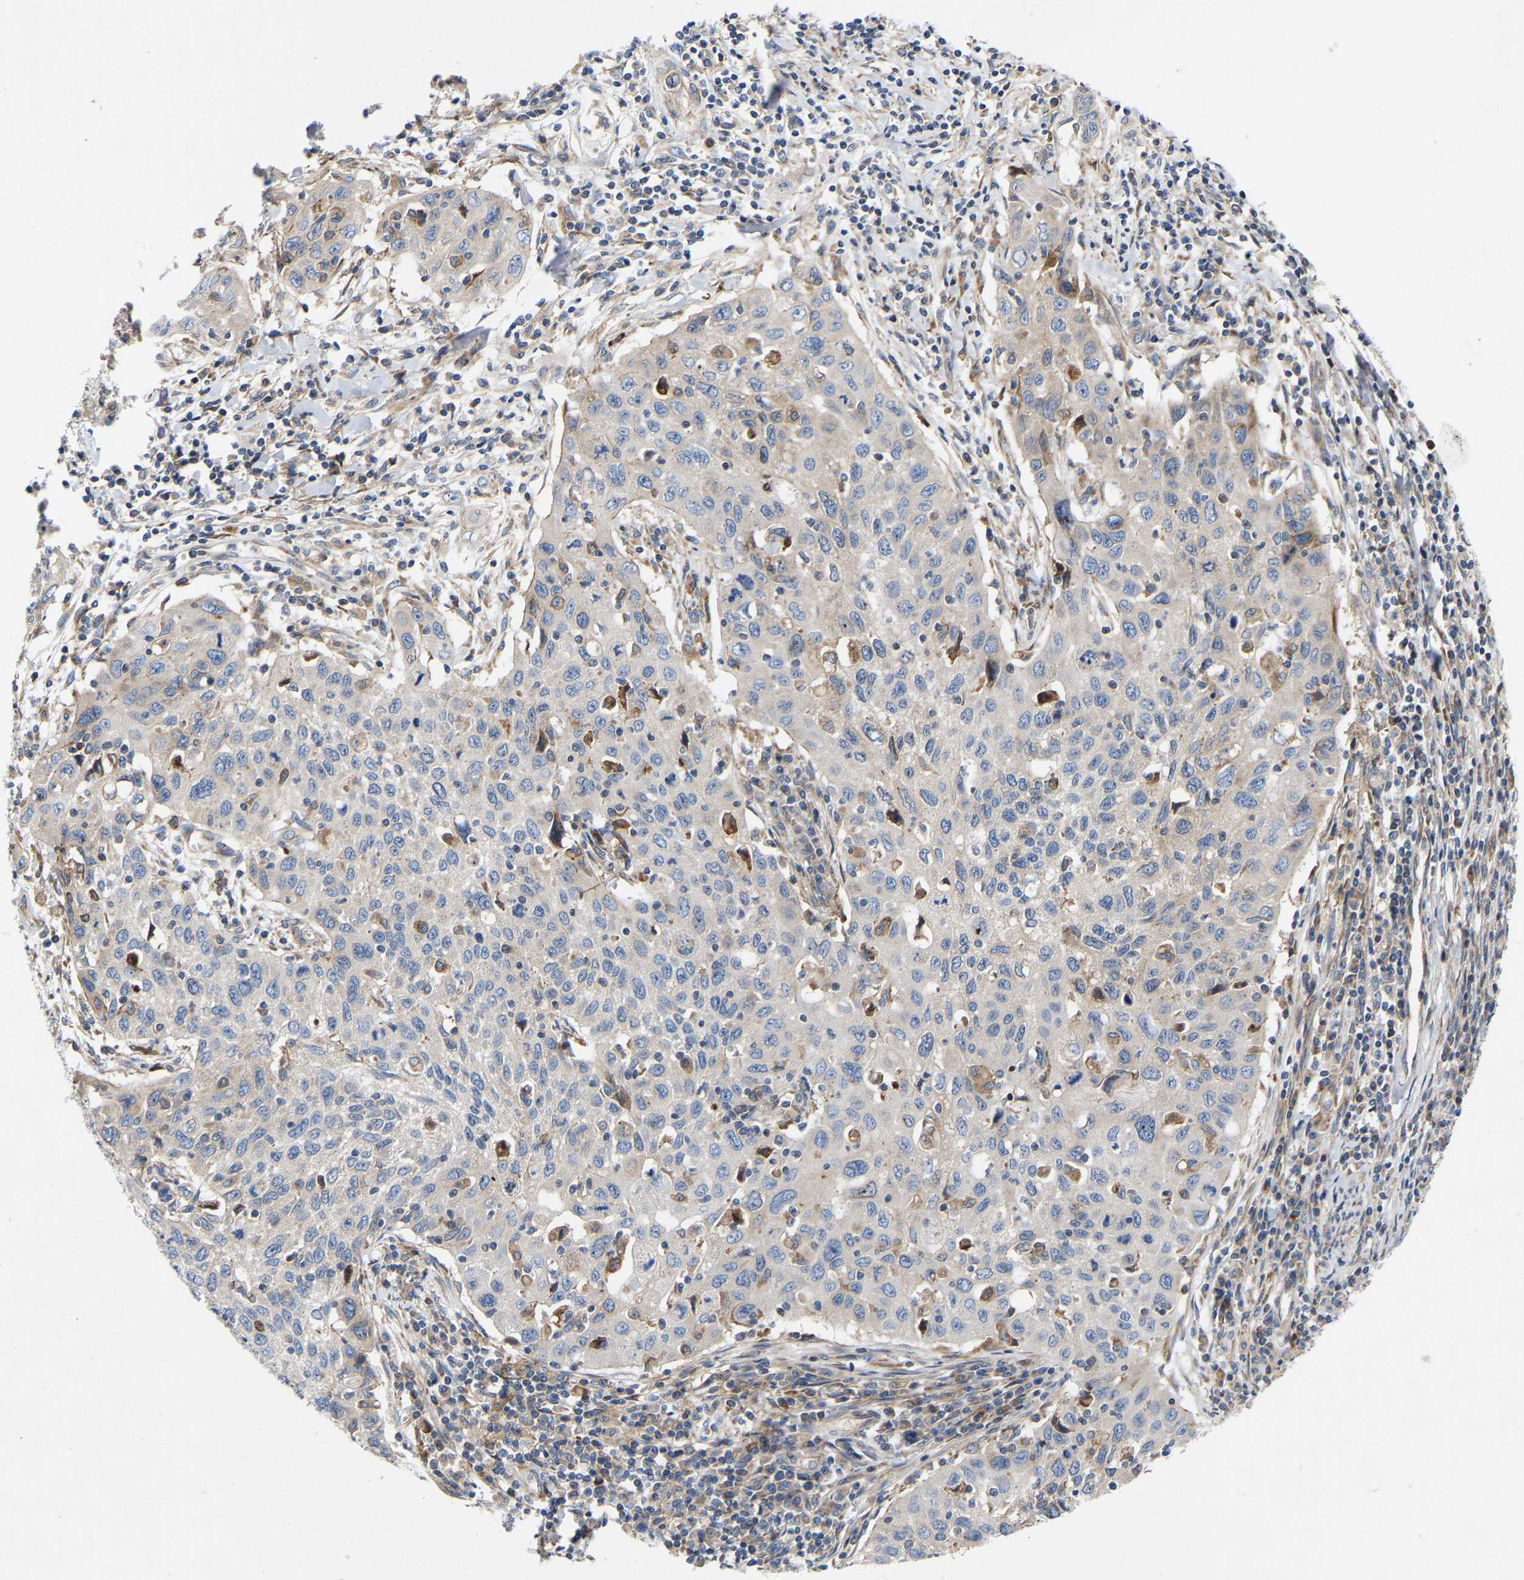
{"staining": {"intensity": "weak", "quantity": "<25%", "location": "cytoplasmic/membranous"}, "tissue": "cervical cancer", "cell_type": "Tumor cells", "image_type": "cancer", "snomed": [{"axis": "morphology", "description": "Squamous cell carcinoma, NOS"}, {"axis": "topography", "description": "Cervix"}], "caption": "Squamous cell carcinoma (cervical) was stained to show a protein in brown. There is no significant expression in tumor cells. The staining was performed using DAB (3,3'-diaminobenzidine) to visualize the protein expression in brown, while the nuclei were stained in blue with hematoxylin (Magnification: 20x).", "gene": "TOR1B", "patient": {"sex": "female", "age": 53}}